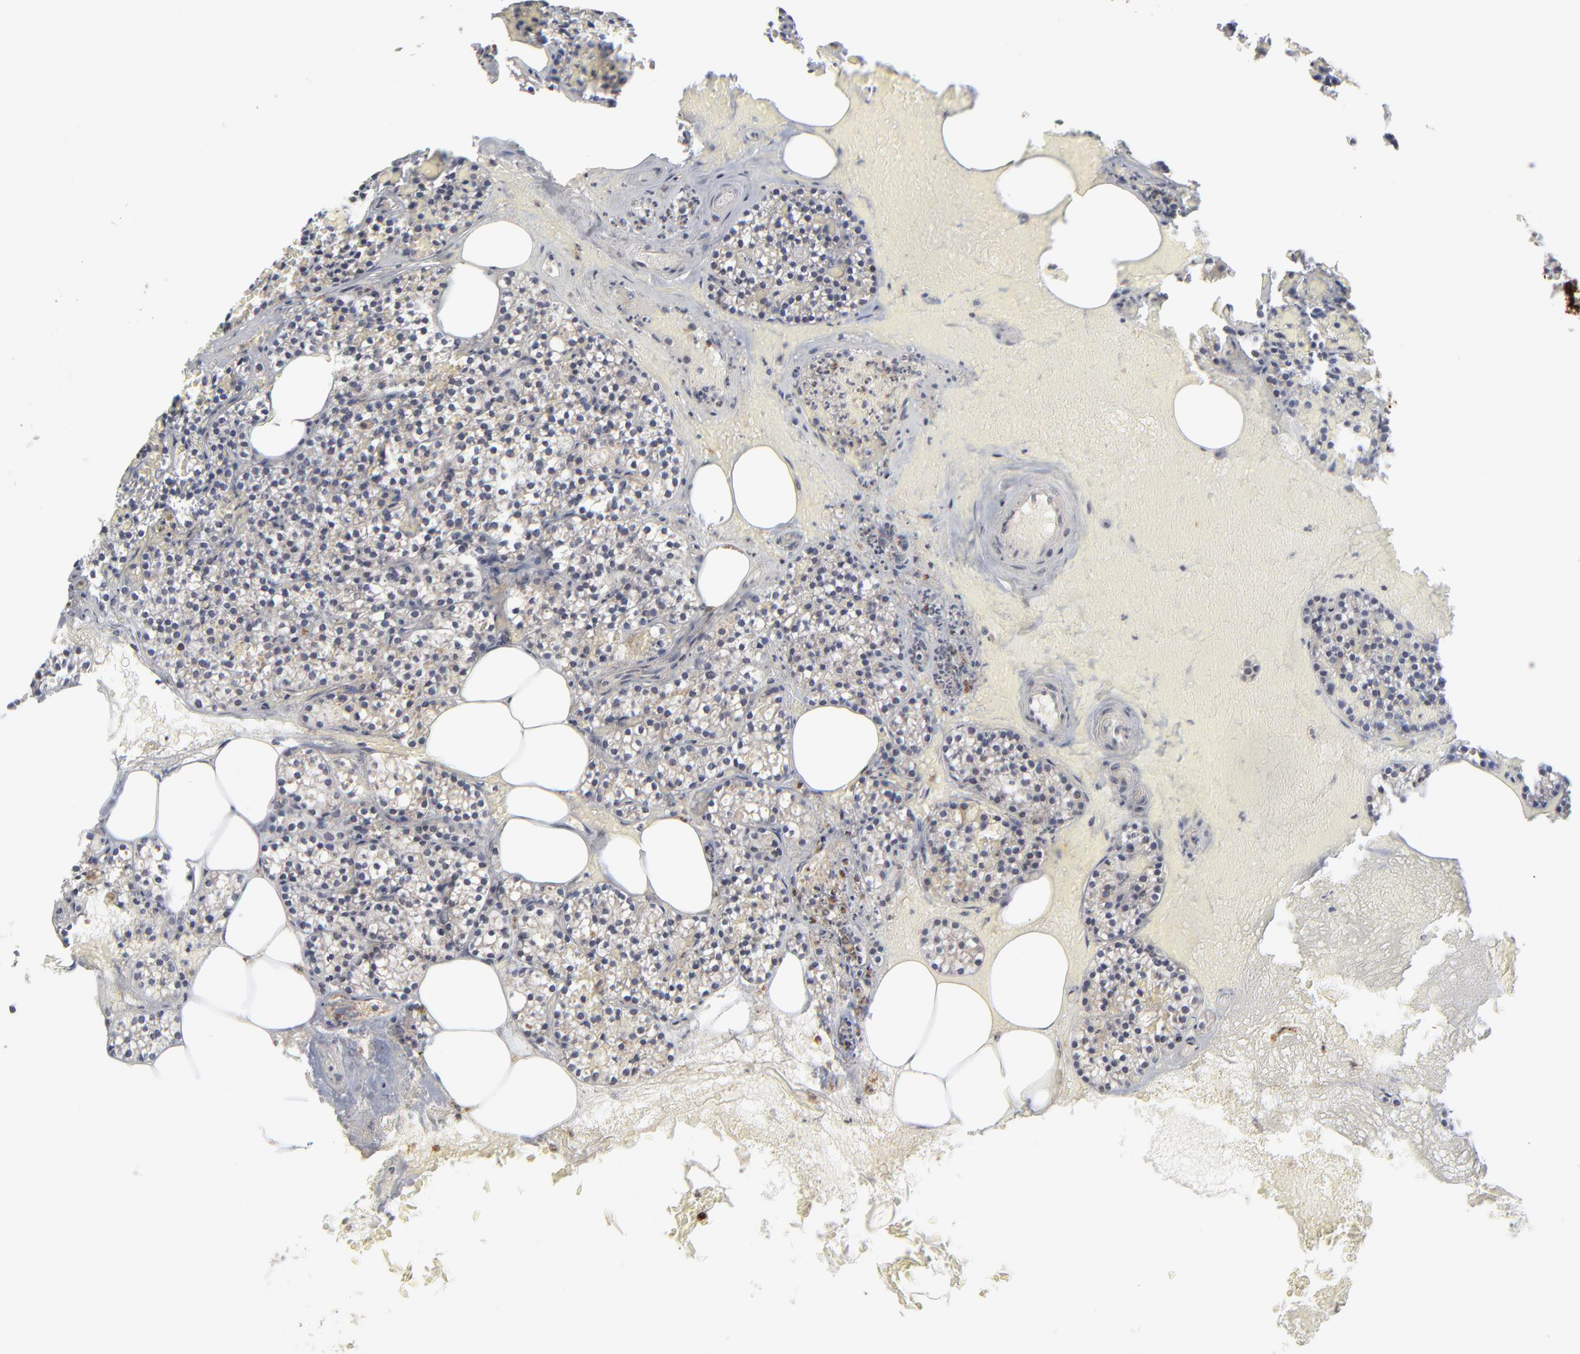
{"staining": {"intensity": "weak", "quantity": ">75%", "location": "cytoplasmic/membranous,nuclear"}, "tissue": "parathyroid gland", "cell_type": "Glandular cells", "image_type": "normal", "snomed": [{"axis": "morphology", "description": "Normal tissue, NOS"}, {"axis": "topography", "description": "Parathyroid gland"}], "caption": "Immunohistochemical staining of benign human parathyroid gland displays weak cytoplasmic/membranous,nuclear protein staining in approximately >75% of glandular cells.", "gene": "ZNF419", "patient": {"sex": "male", "age": 51}}